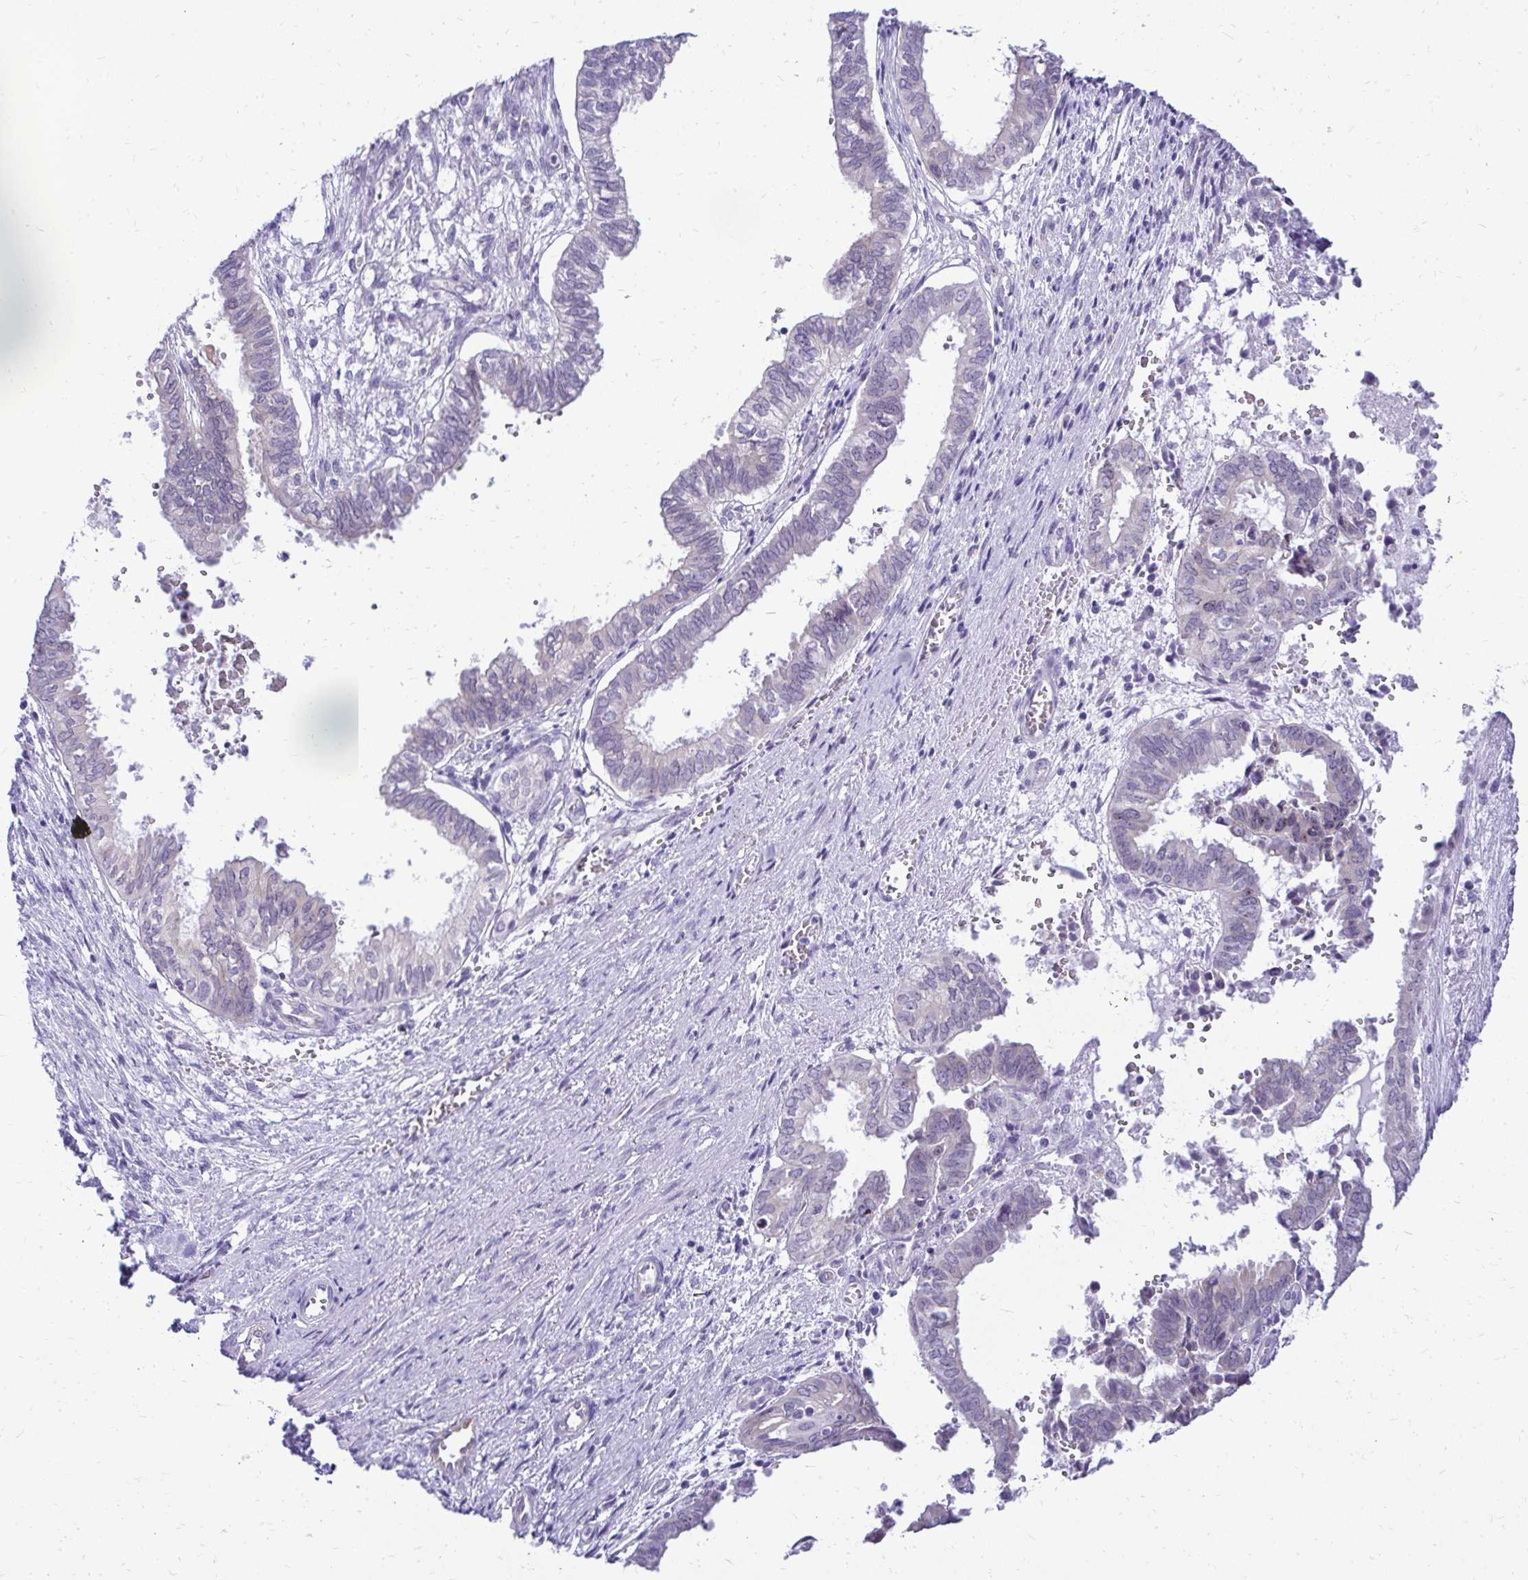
{"staining": {"intensity": "negative", "quantity": "none", "location": "none"}, "tissue": "ovarian cancer", "cell_type": "Tumor cells", "image_type": "cancer", "snomed": [{"axis": "morphology", "description": "Carcinoma, endometroid"}, {"axis": "topography", "description": "Ovary"}], "caption": "Immunohistochemistry image of neoplastic tissue: human endometroid carcinoma (ovarian) stained with DAB shows no significant protein expression in tumor cells. (Brightfield microscopy of DAB (3,3'-diaminobenzidine) immunohistochemistry (IHC) at high magnification).", "gene": "NIFK", "patient": {"sex": "female", "age": 64}}